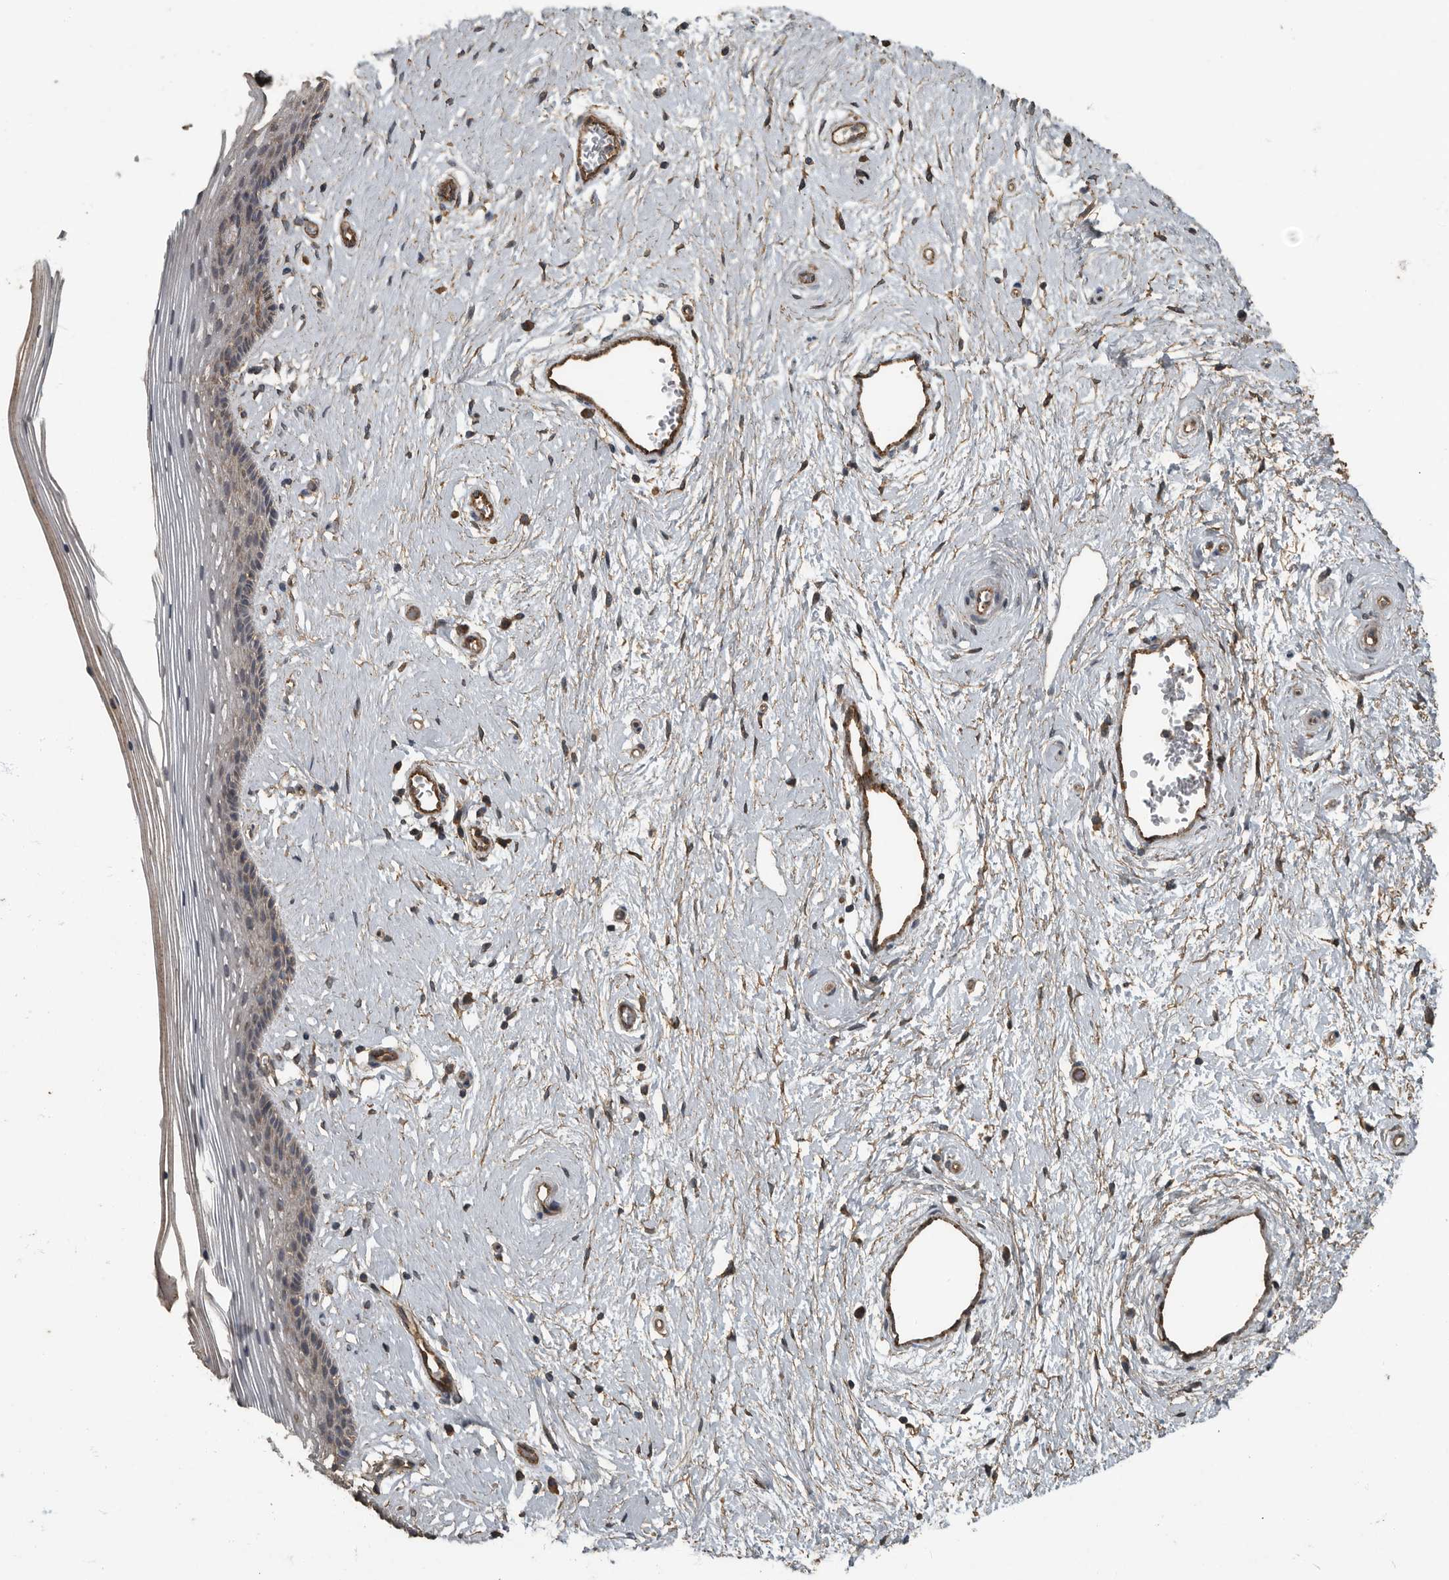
{"staining": {"intensity": "moderate", "quantity": "<25%", "location": "cytoplasmic/membranous"}, "tissue": "vagina", "cell_type": "Squamous epithelial cells", "image_type": "normal", "snomed": [{"axis": "morphology", "description": "Normal tissue, NOS"}, {"axis": "topography", "description": "Vagina"}], "caption": "Immunohistochemical staining of unremarkable vagina exhibits low levels of moderate cytoplasmic/membranous expression in approximately <25% of squamous epithelial cells.", "gene": "IL15RA", "patient": {"sex": "female", "age": 46}}